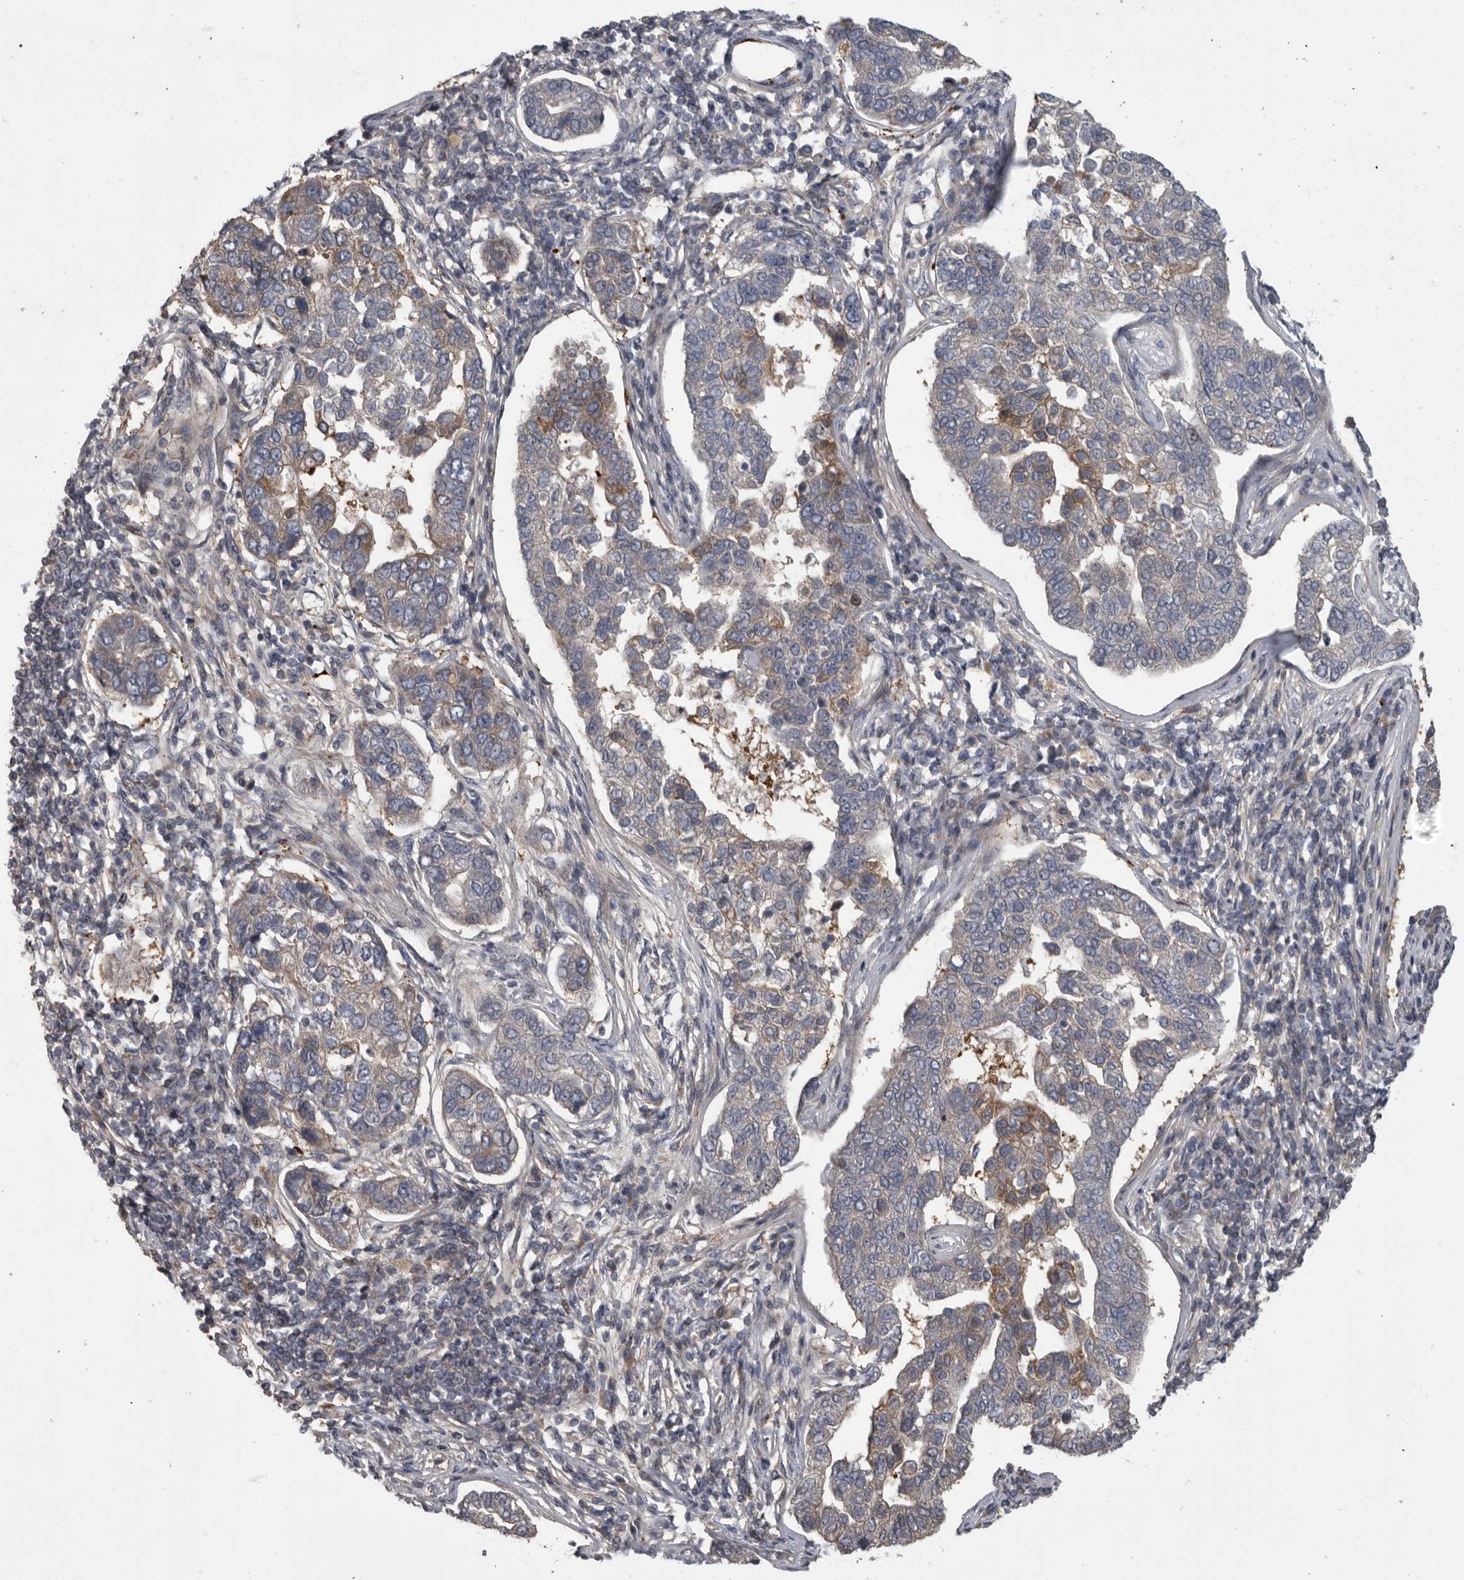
{"staining": {"intensity": "negative", "quantity": "none", "location": "none"}, "tissue": "pancreatic cancer", "cell_type": "Tumor cells", "image_type": "cancer", "snomed": [{"axis": "morphology", "description": "Adenocarcinoma, NOS"}, {"axis": "topography", "description": "Pancreas"}], "caption": "High magnification brightfield microscopy of adenocarcinoma (pancreatic) stained with DAB (3,3'-diaminobenzidine) (brown) and counterstained with hematoxylin (blue): tumor cells show no significant expression.", "gene": "PDE7A", "patient": {"sex": "female", "age": 61}}